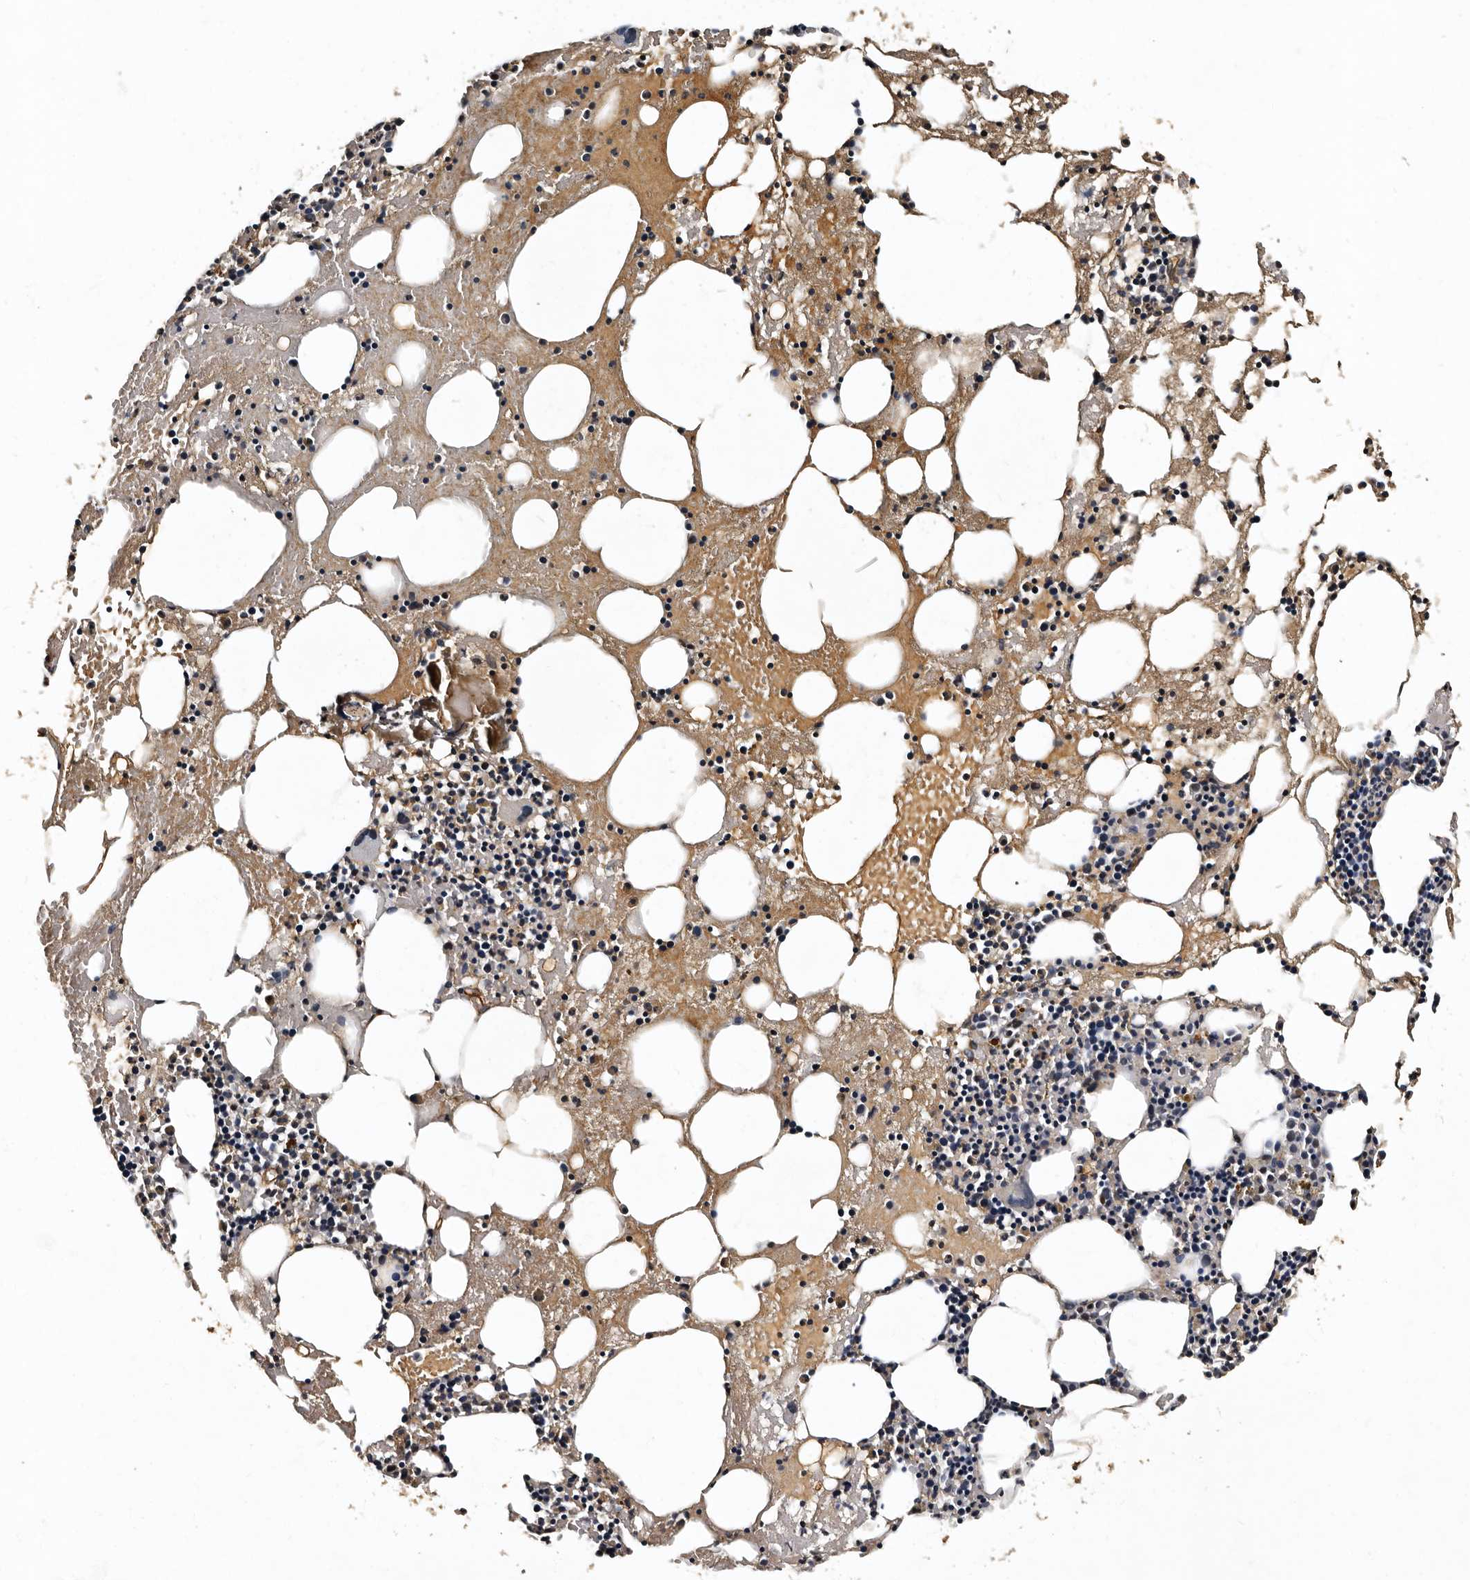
{"staining": {"intensity": "negative", "quantity": "none", "location": "none"}, "tissue": "bone marrow", "cell_type": "Hematopoietic cells", "image_type": "normal", "snomed": [{"axis": "morphology", "description": "Normal tissue, NOS"}, {"axis": "topography", "description": "Bone marrow"}], "caption": "This is an IHC histopathology image of benign bone marrow. There is no expression in hematopoietic cells.", "gene": "CPNE3", "patient": {"sex": "male", "age": 48}}